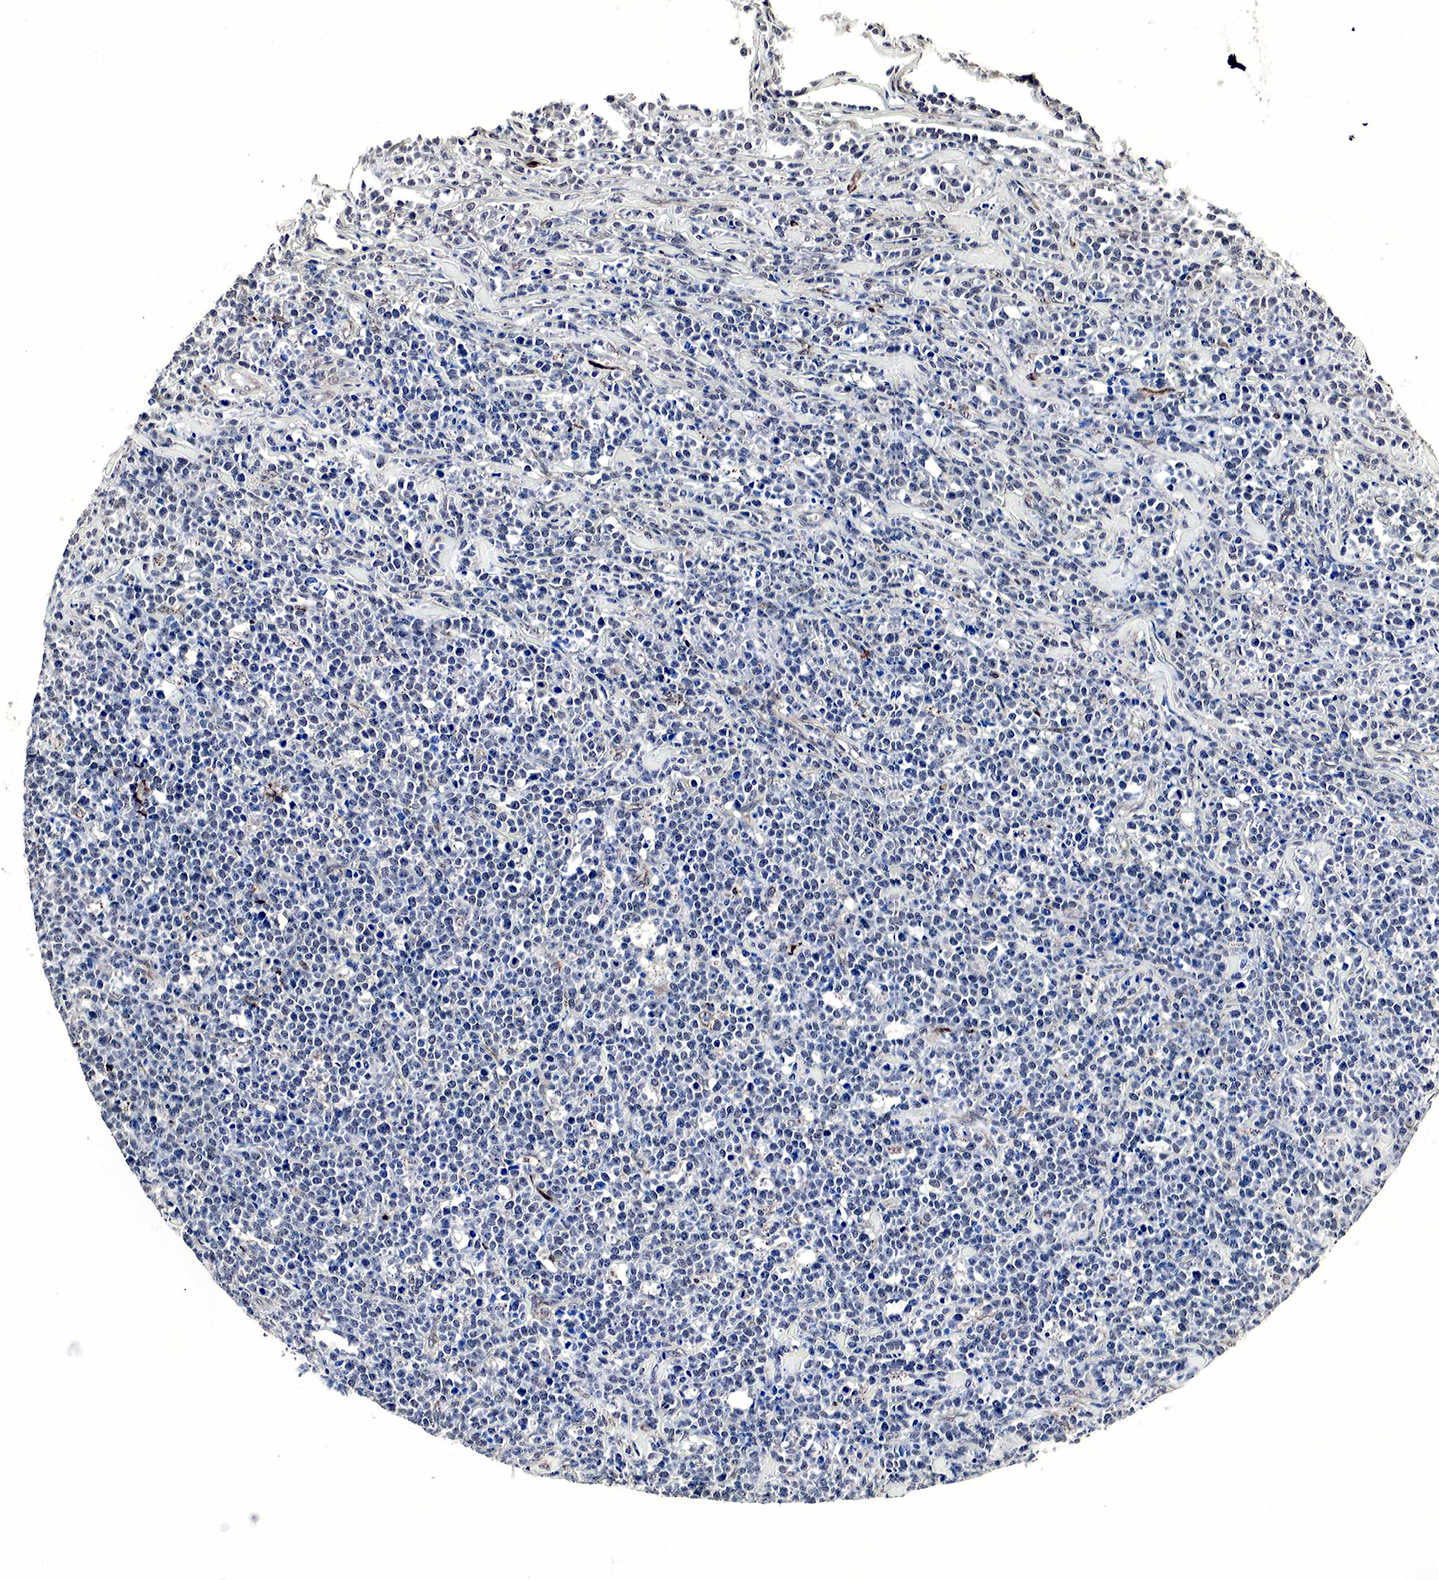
{"staining": {"intensity": "negative", "quantity": "none", "location": "none"}, "tissue": "lymphoma", "cell_type": "Tumor cells", "image_type": "cancer", "snomed": [{"axis": "morphology", "description": "Malignant lymphoma, non-Hodgkin's type, High grade"}, {"axis": "topography", "description": "Small intestine"}, {"axis": "topography", "description": "Colon"}], "caption": "This image is of high-grade malignant lymphoma, non-Hodgkin's type stained with immunohistochemistry (IHC) to label a protein in brown with the nuclei are counter-stained blue. There is no positivity in tumor cells.", "gene": "SPIN1", "patient": {"sex": "male", "age": 8}}